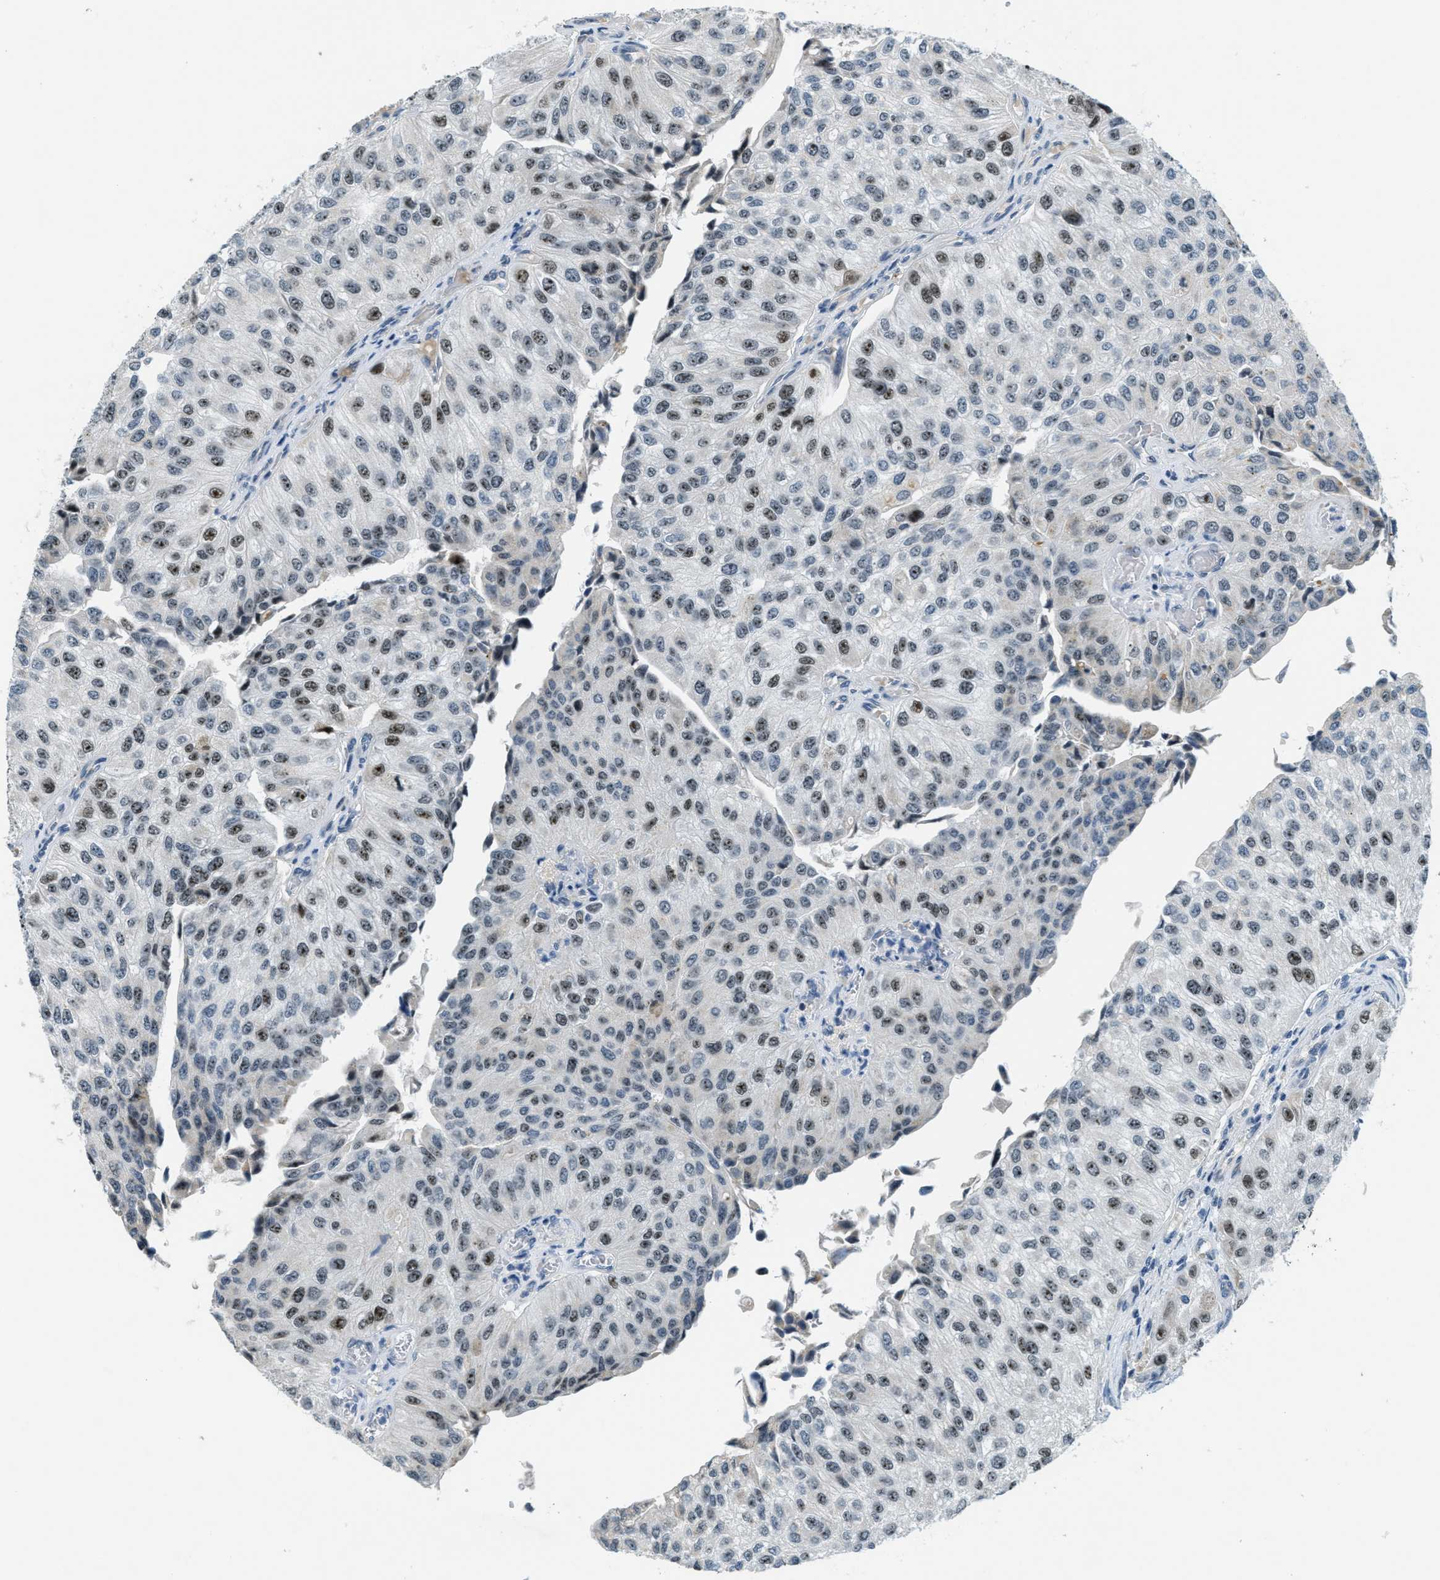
{"staining": {"intensity": "moderate", "quantity": "25%-75%", "location": "nuclear"}, "tissue": "urothelial cancer", "cell_type": "Tumor cells", "image_type": "cancer", "snomed": [{"axis": "morphology", "description": "Urothelial carcinoma, High grade"}, {"axis": "topography", "description": "Kidney"}, {"axis": "topography", "description": "Urinary bladder"}], "caption": "IHC image of high-grade urothelial carcinoma stained for a protein (brown), which demonstrates medium levels of moderate nuclear positivity in about 25%-75% of tumor cells.", "gene": "DDX47", "patient": {"sex": "male", "age": 77}}